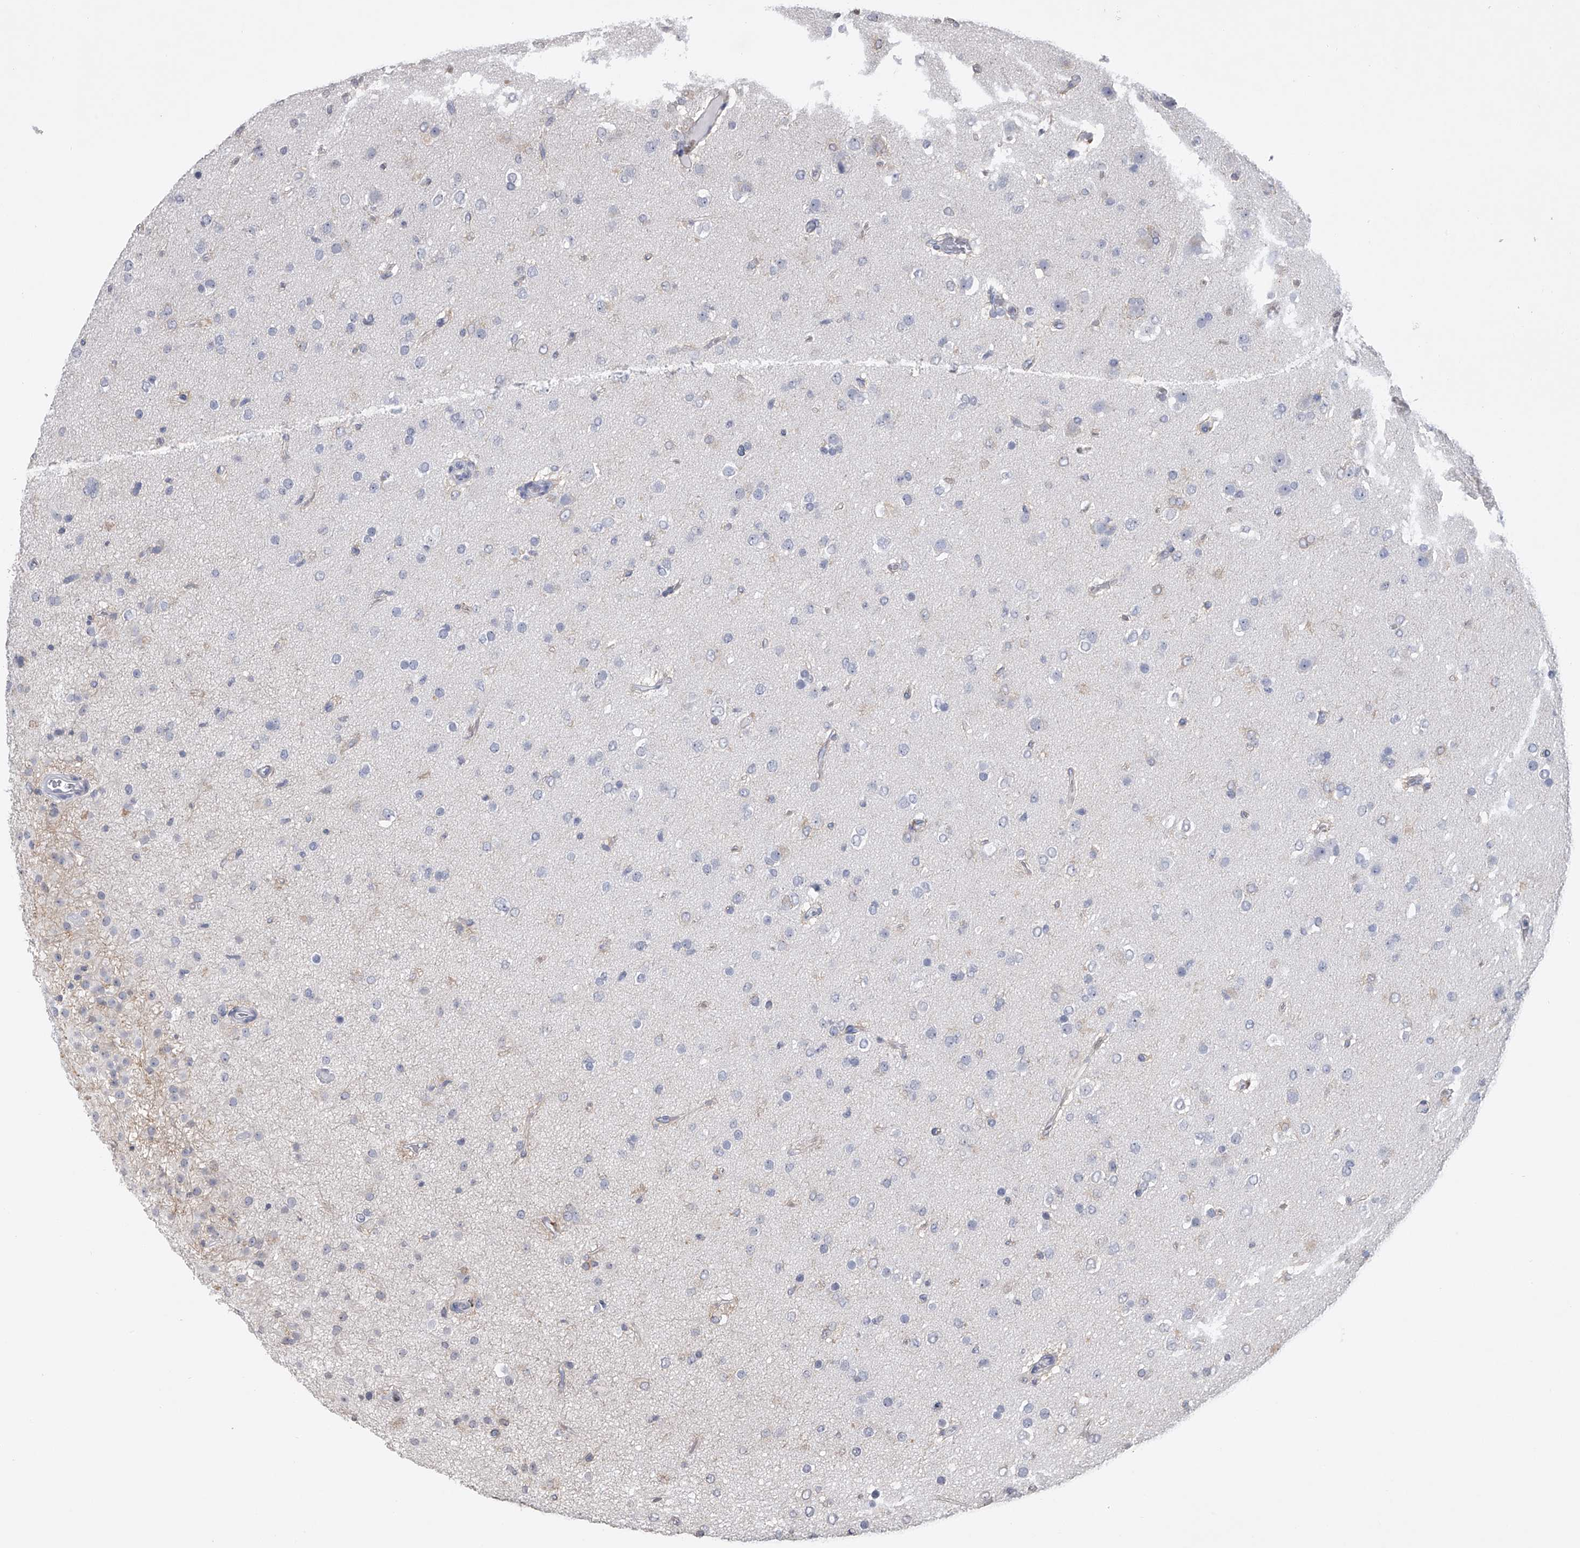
{"staining": {"intensity": "negative", "quantity": "none", "location": "none"}, "tissue": "glioma", "cell_type": "Tumor cells", "image_type": "cancer", "snomed": [{"axis": "morphology", "description": "Glioma, malignant, Low grade"}, {"axis": "topography", "description": "Brain"}], "caption": "High magnification brightfield microscopy of glioma stained with DAB (3,3'-diaminobenzidine) (brown) and counterstained with hematoxylin (blue): tumor cells show no significant staining.", "gene": "TASP1", "patient": {"sex": "male", "age": 65}}